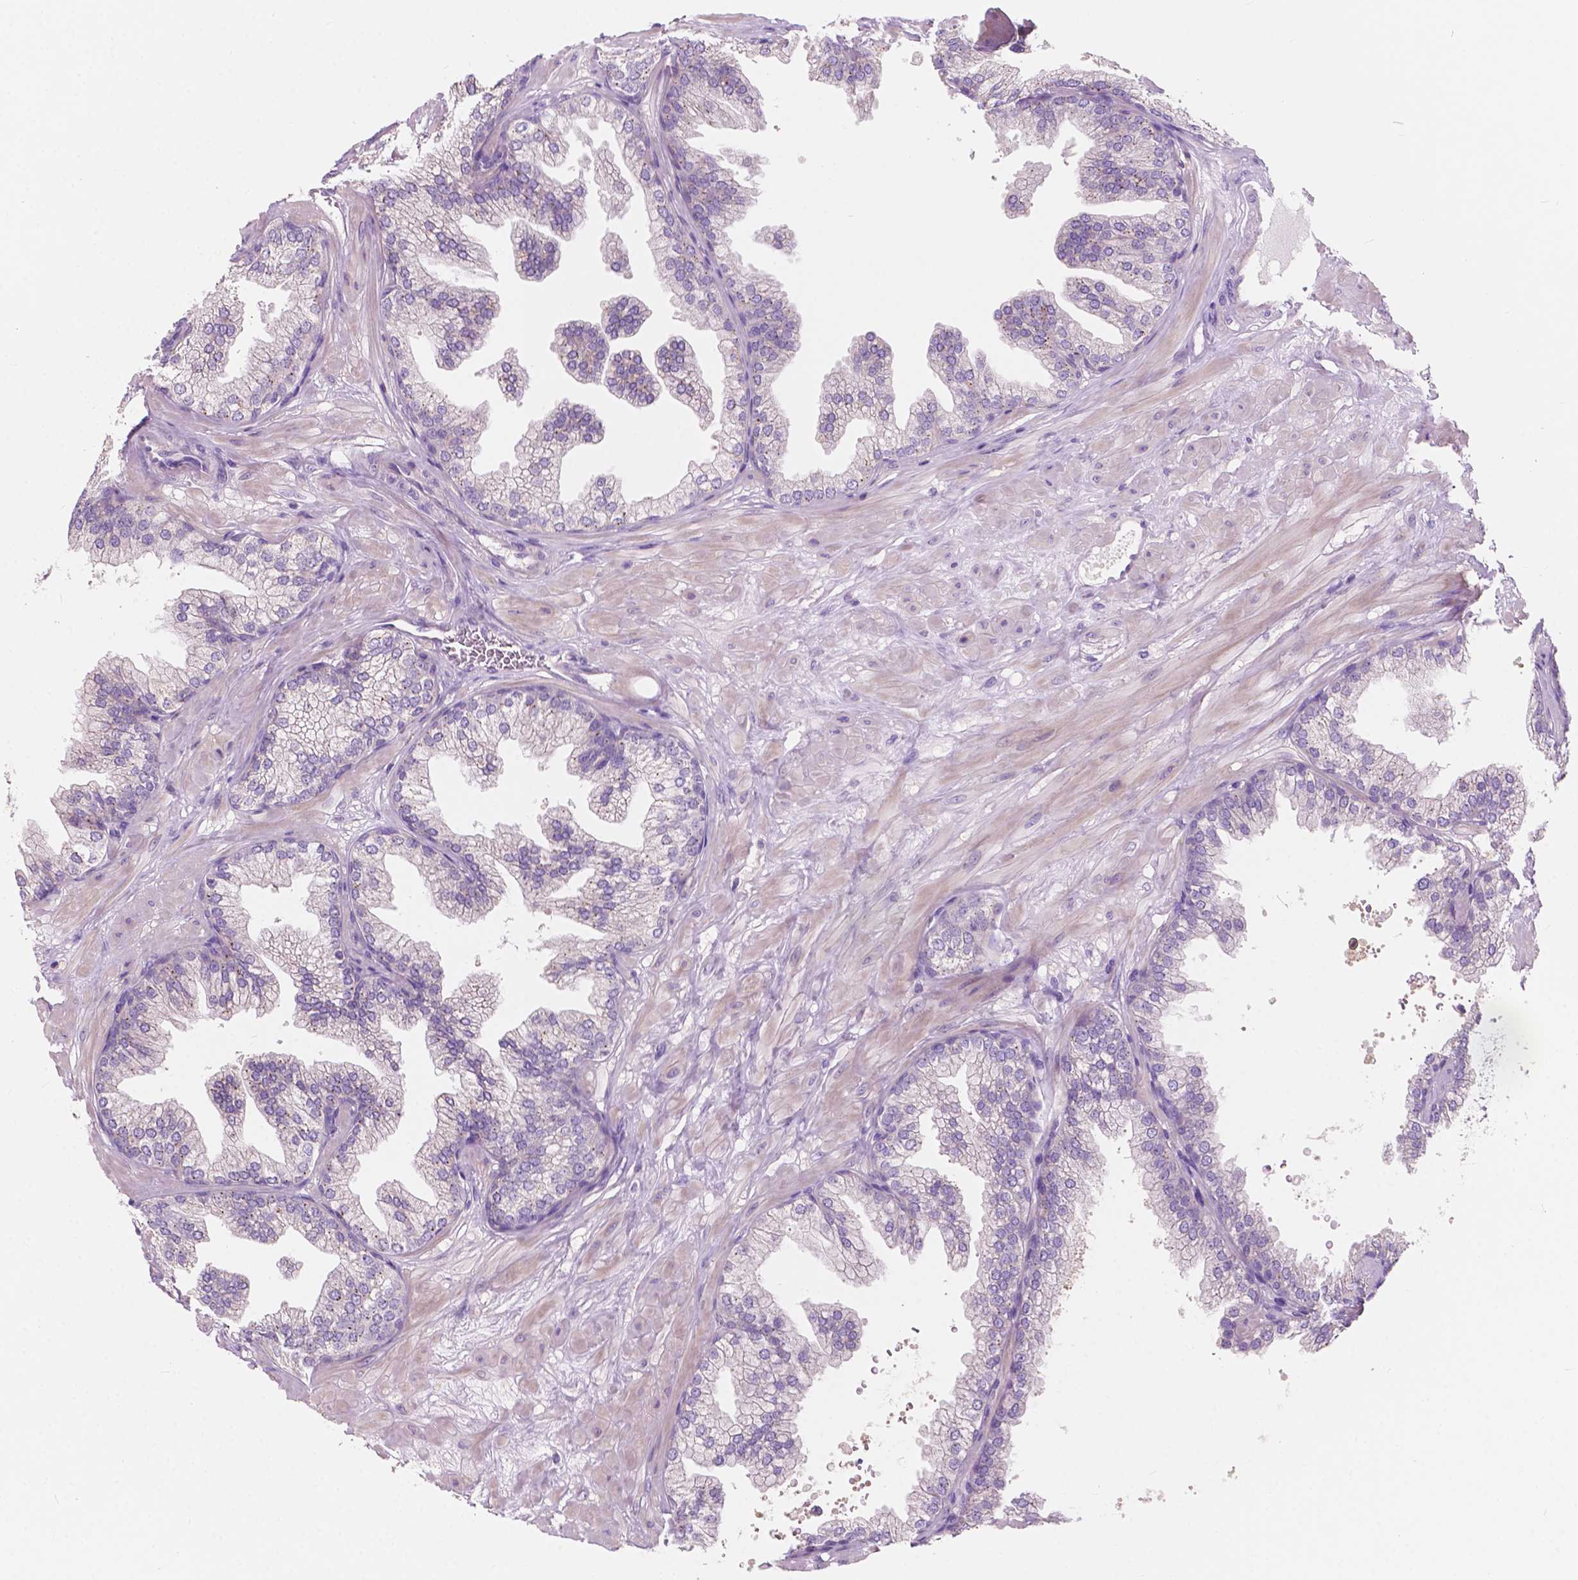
{"staining": {"intensity": "negative", "quantity": "none", "location": "none"}, "tissue": "prostate", "cell_type": "Glandular cells", "image_type": "normal", "snomed": [{"axis": "morphology", "description": "Normal tissue, NOS"}, {"axis": "topography", "description": "Prostate"}], "caption": "Glandular cells show no significant protein expression in normal prostate.", "gene": "SEMA4A", "patient": {"sex": "male", "age": 37}}